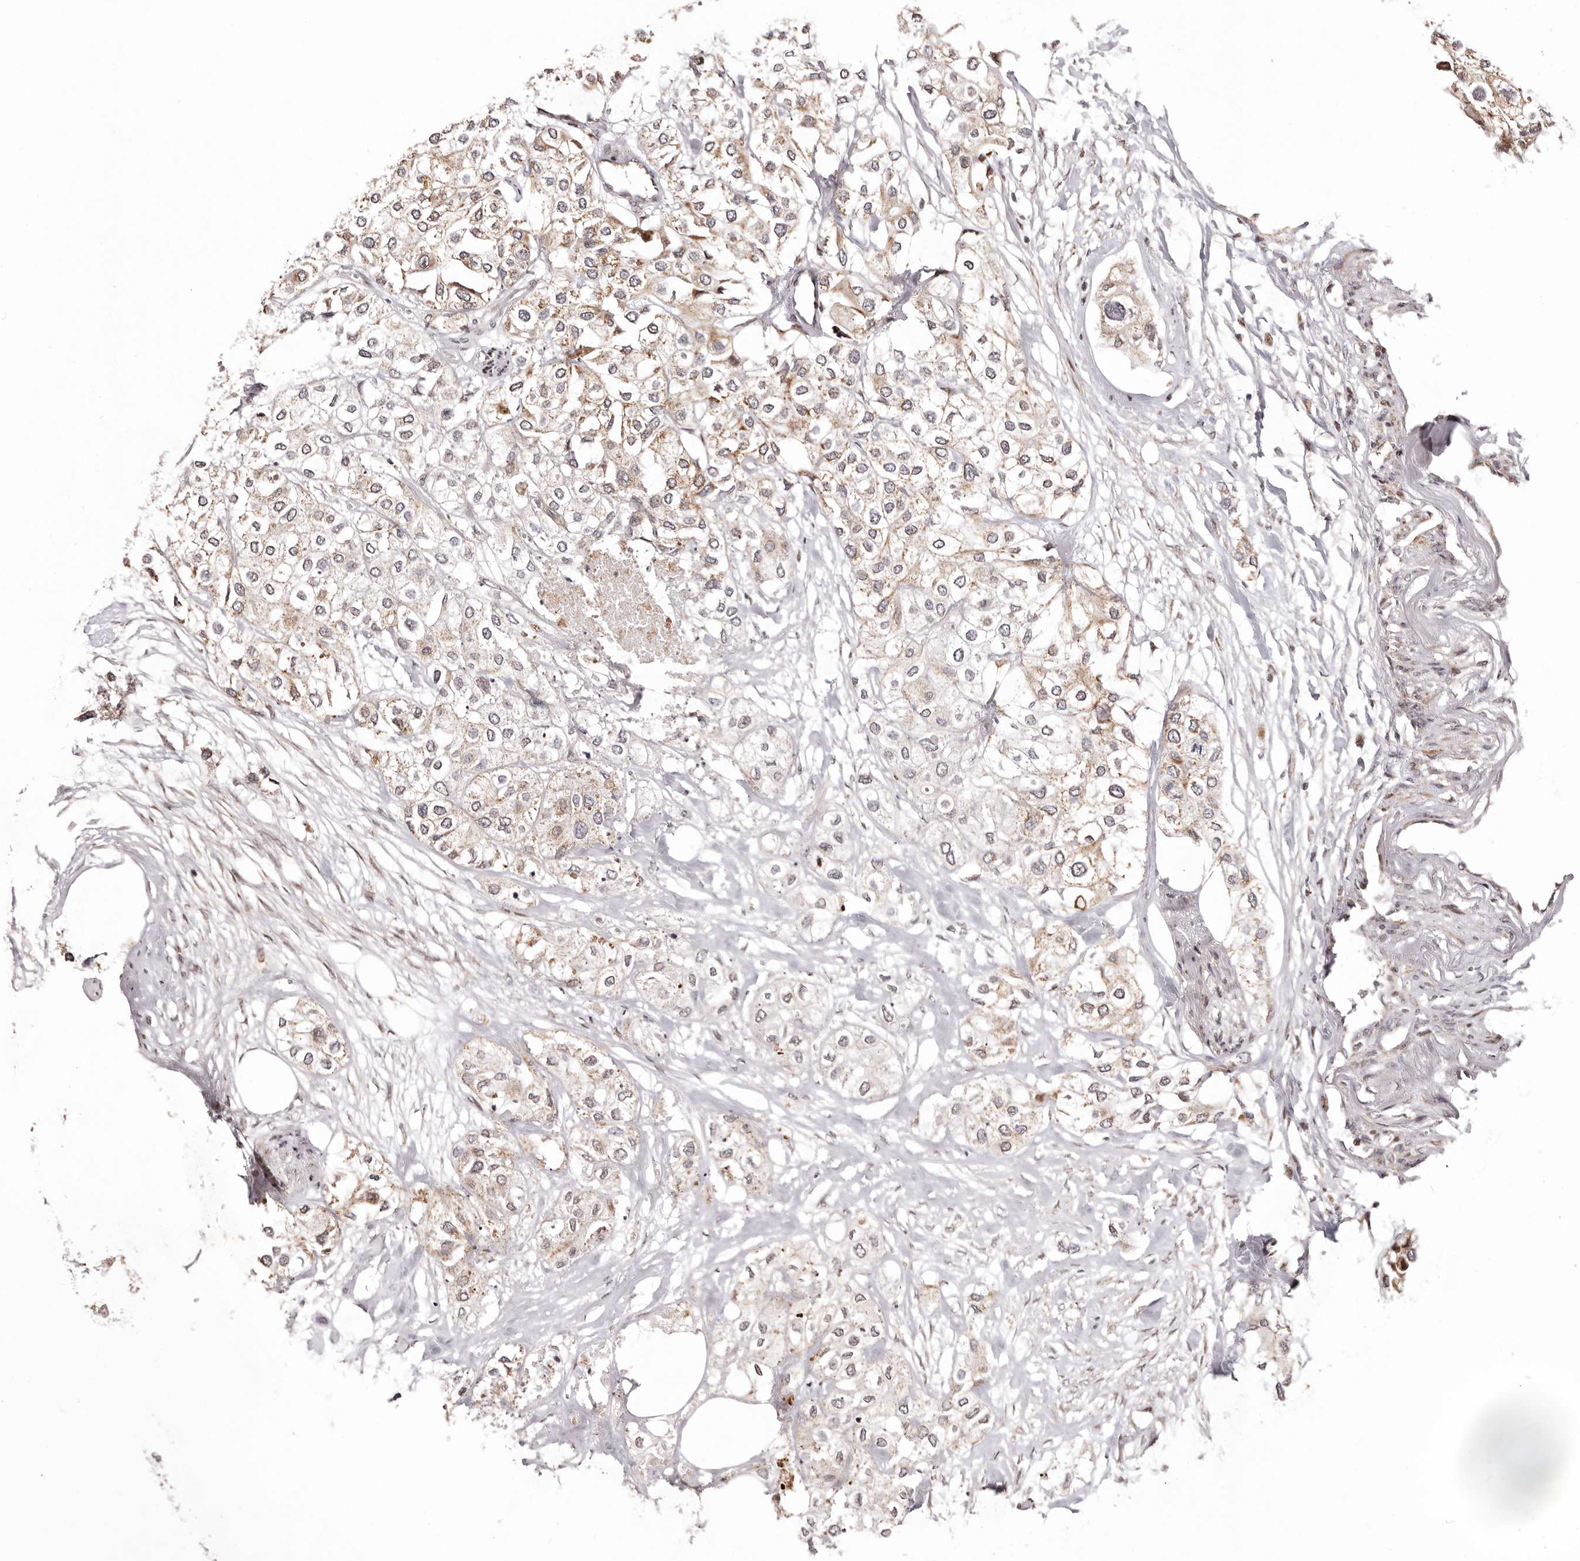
{"staining": {"intensity": "weak", "quantity": "25%-75%", "location": "cytoplasmic/membranous,nuclear"}, "tissue": "urothelial cancer", "cell_type": "Tumor cells", "image_type": "cancer", "snomed": [{"axis": "morphology", "description": "Urothelial carcinoma, High grade"}, {"axis": "topography", "description": "Urinary bladder"}], "caption": "Immunohistochemical staining of human urothelial cancer demonstrates low levels of weak cytoplasmic/membranous and nuclear expression in approximately 25%-75% of tumor cells.", "gene": "HIVEP3", "patient": {"sex": "male", "age": 64}}